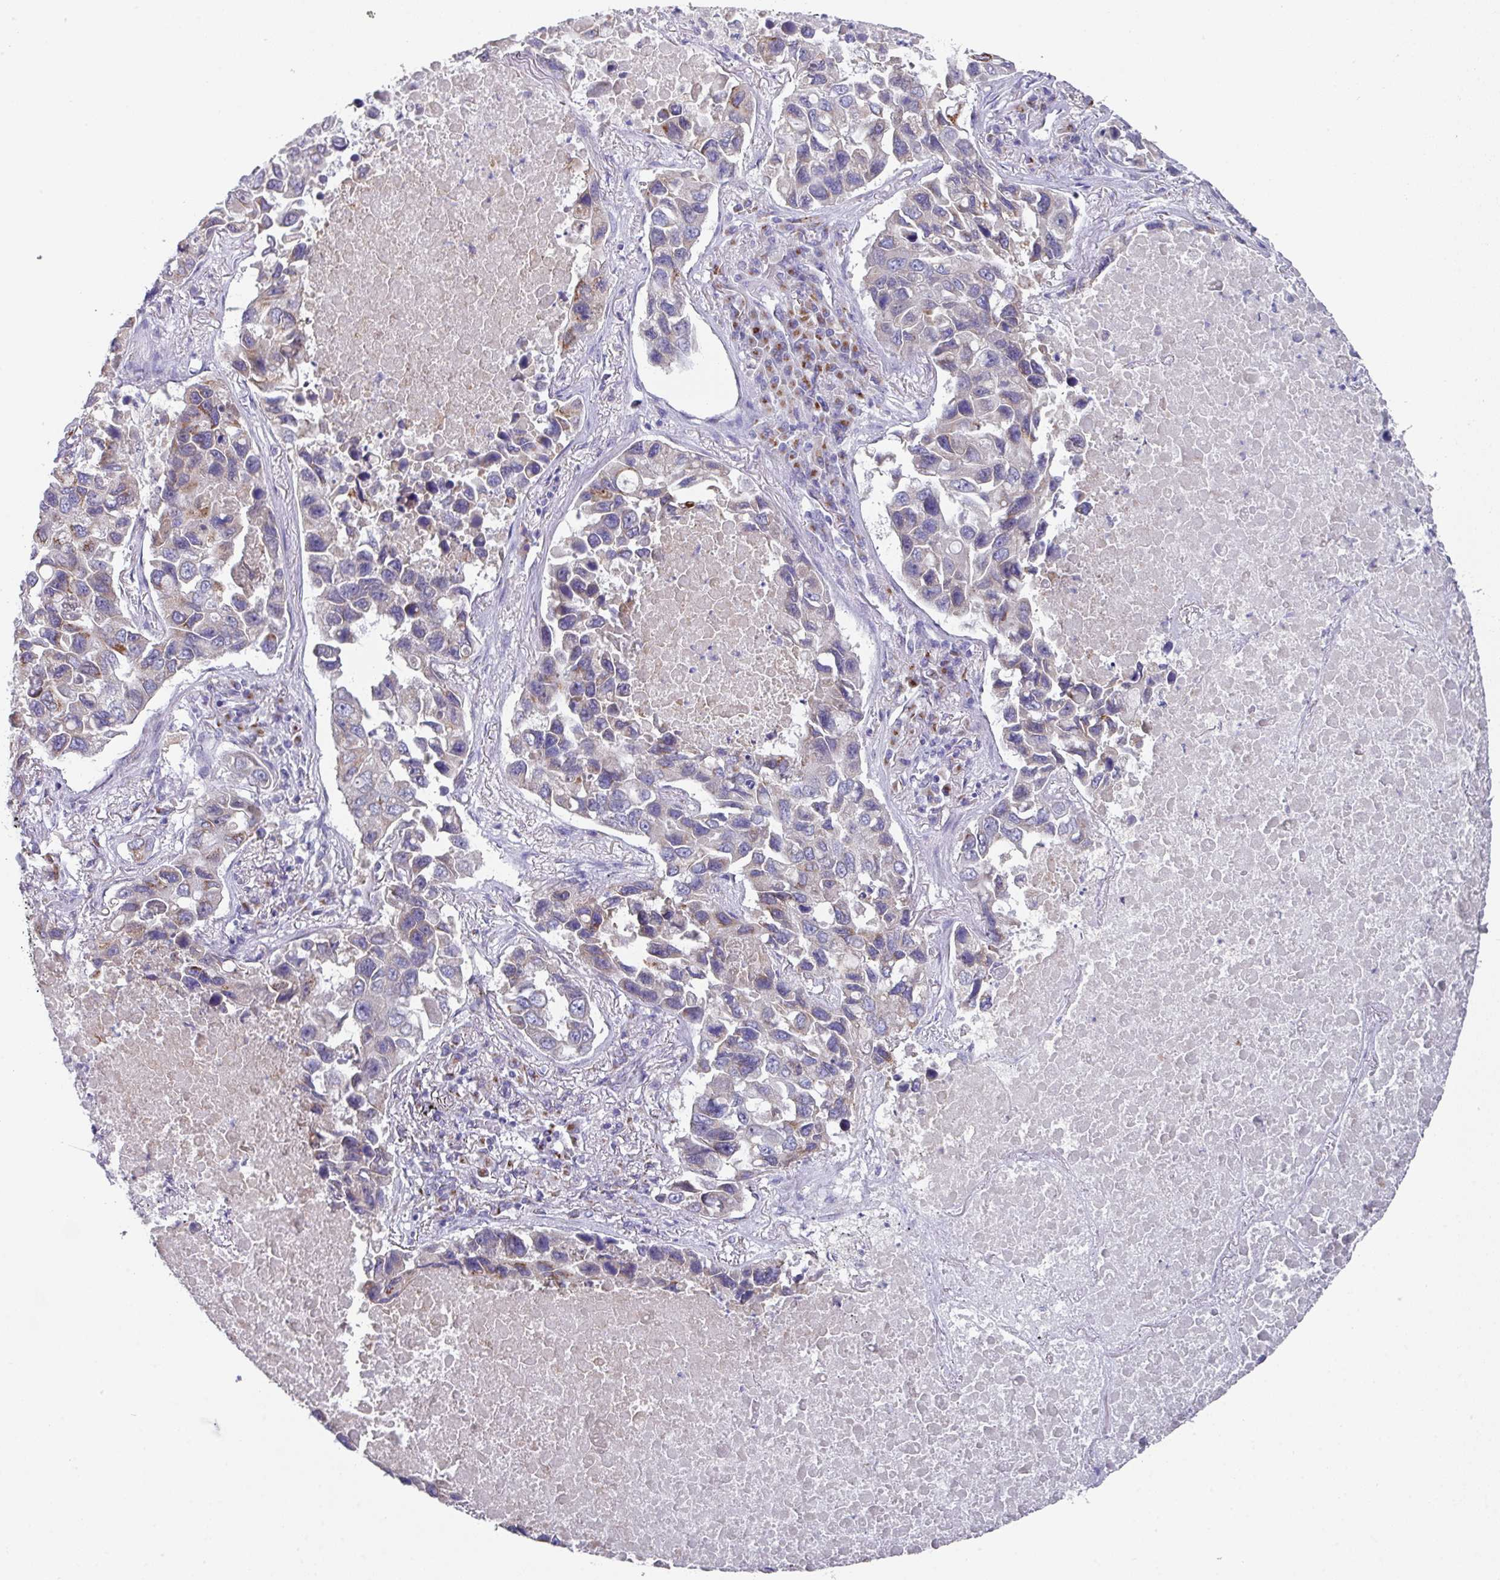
{"staining": {"intensity": "moderate", "quantity": "<25%", "location": "cytoplasmic/membranous"}, "tissue": "lung cancer", "cell_type": "Tumor cells", "image_type": "cancer", "snomed": [{"axis": "morphology", "description": "Adenocarcinoma, NOS"}, {"axis": "topography", "description": "Lung"}], "caption": "Immunohistochemistry photomicrograph of adenocarcinoma (lung) stained for a protein (brown), which demonstrates low levels of moderate cytoplasmic/membranous expression in approximately <25% of tumor cells.", "gene": "VKORC1L1", "patient": {"sex": "male", "age": 64}}